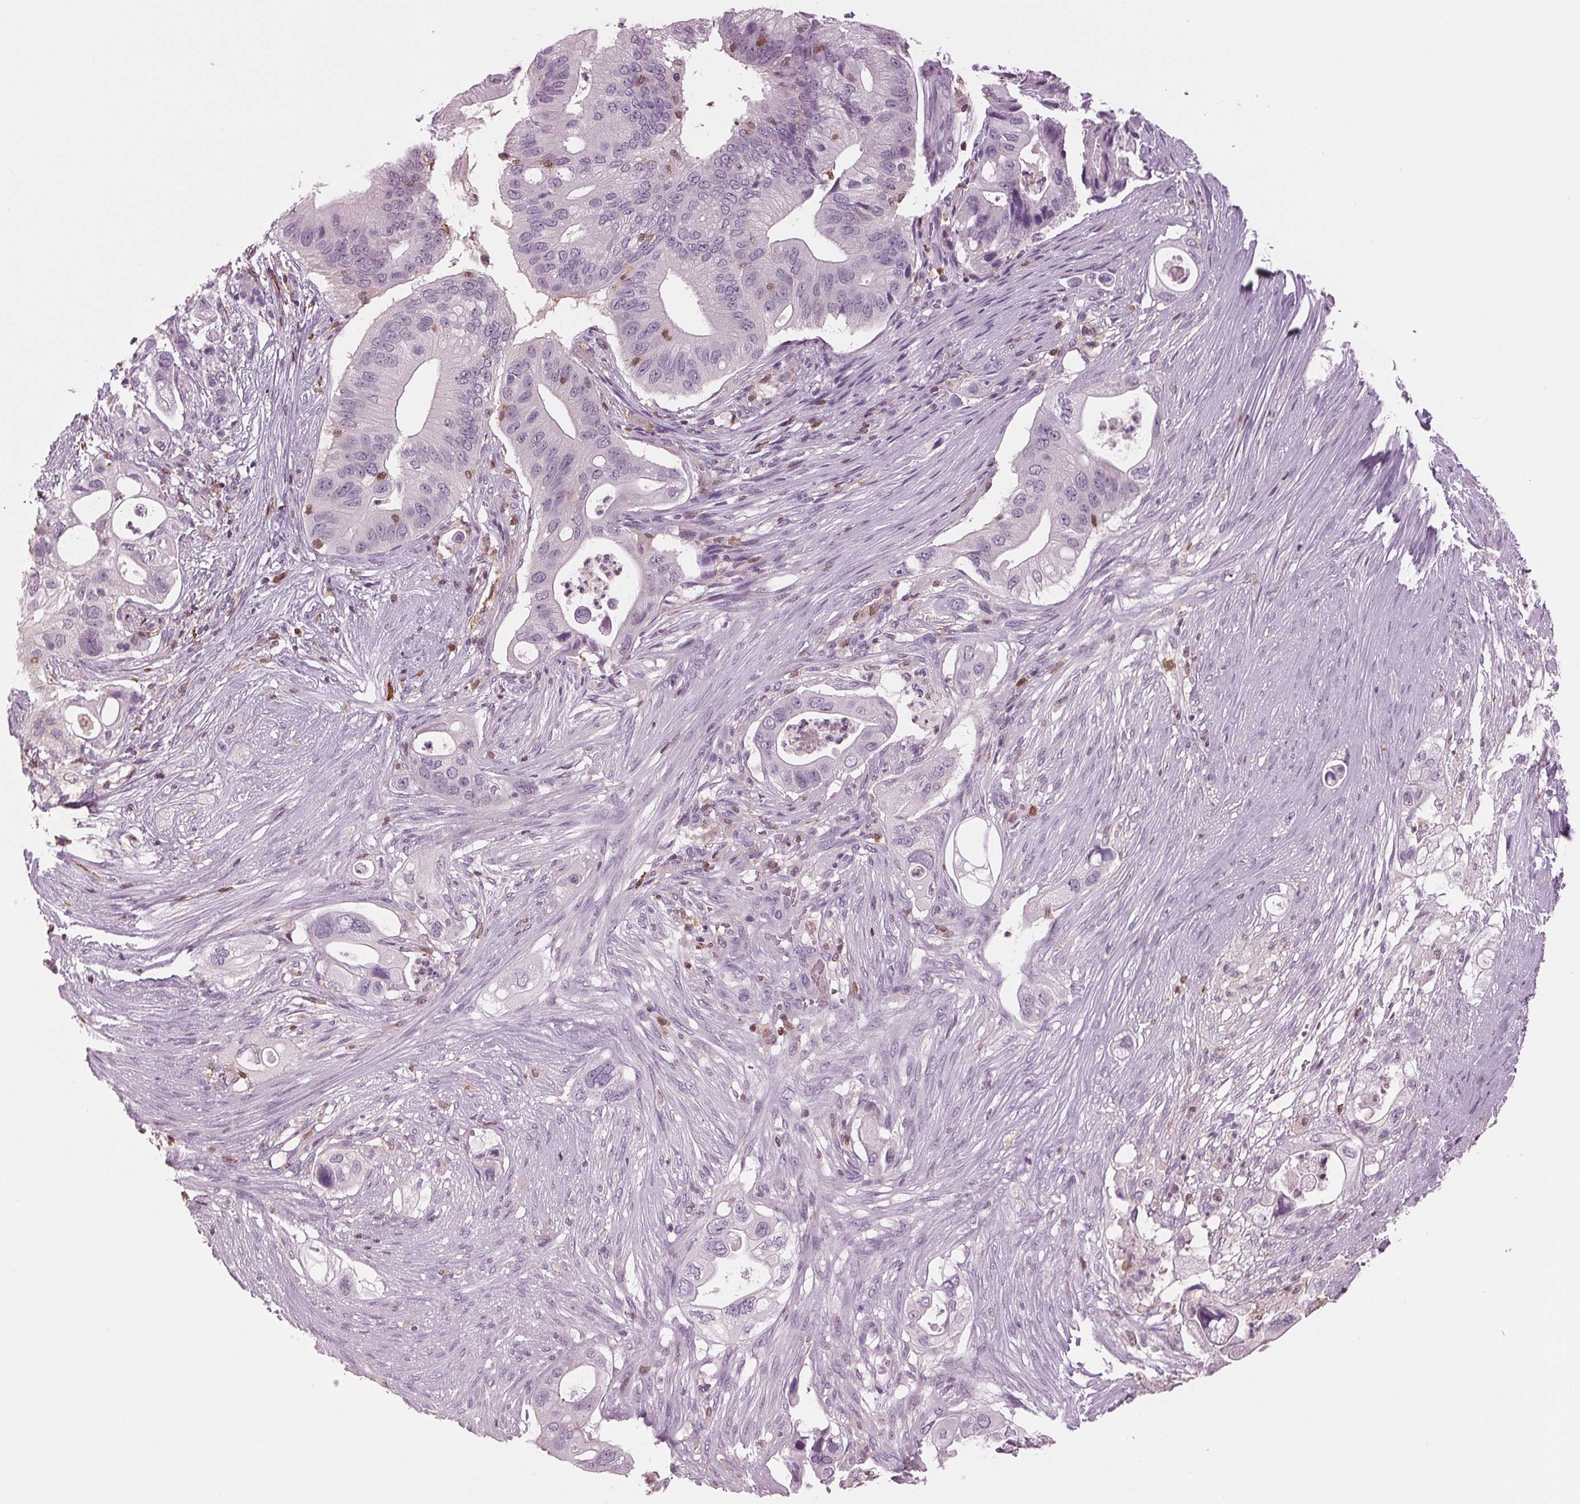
{"staining": {"intensity": "negative", "quantity": "none", "location": "none"}, "tissue": "pancreatic cancer", "cell_type": "Tumor cells", "image_type": "cancer", "snomed": [{"axis": "morphology", "description": "Adenocarcinoma, NOS"}, {"axis": "topography", "description": "Pancreas"}], "caption": "High magnification brightfield microscopy of pancreatic cancer stained with DAB (3,3'-diaminobenzidine) (brown) and counterstained with hematoxylin (blue): tumor cells show no significant positivity.", "gene": "BTLA", "patient": {"sex": "female", "age": 72}}